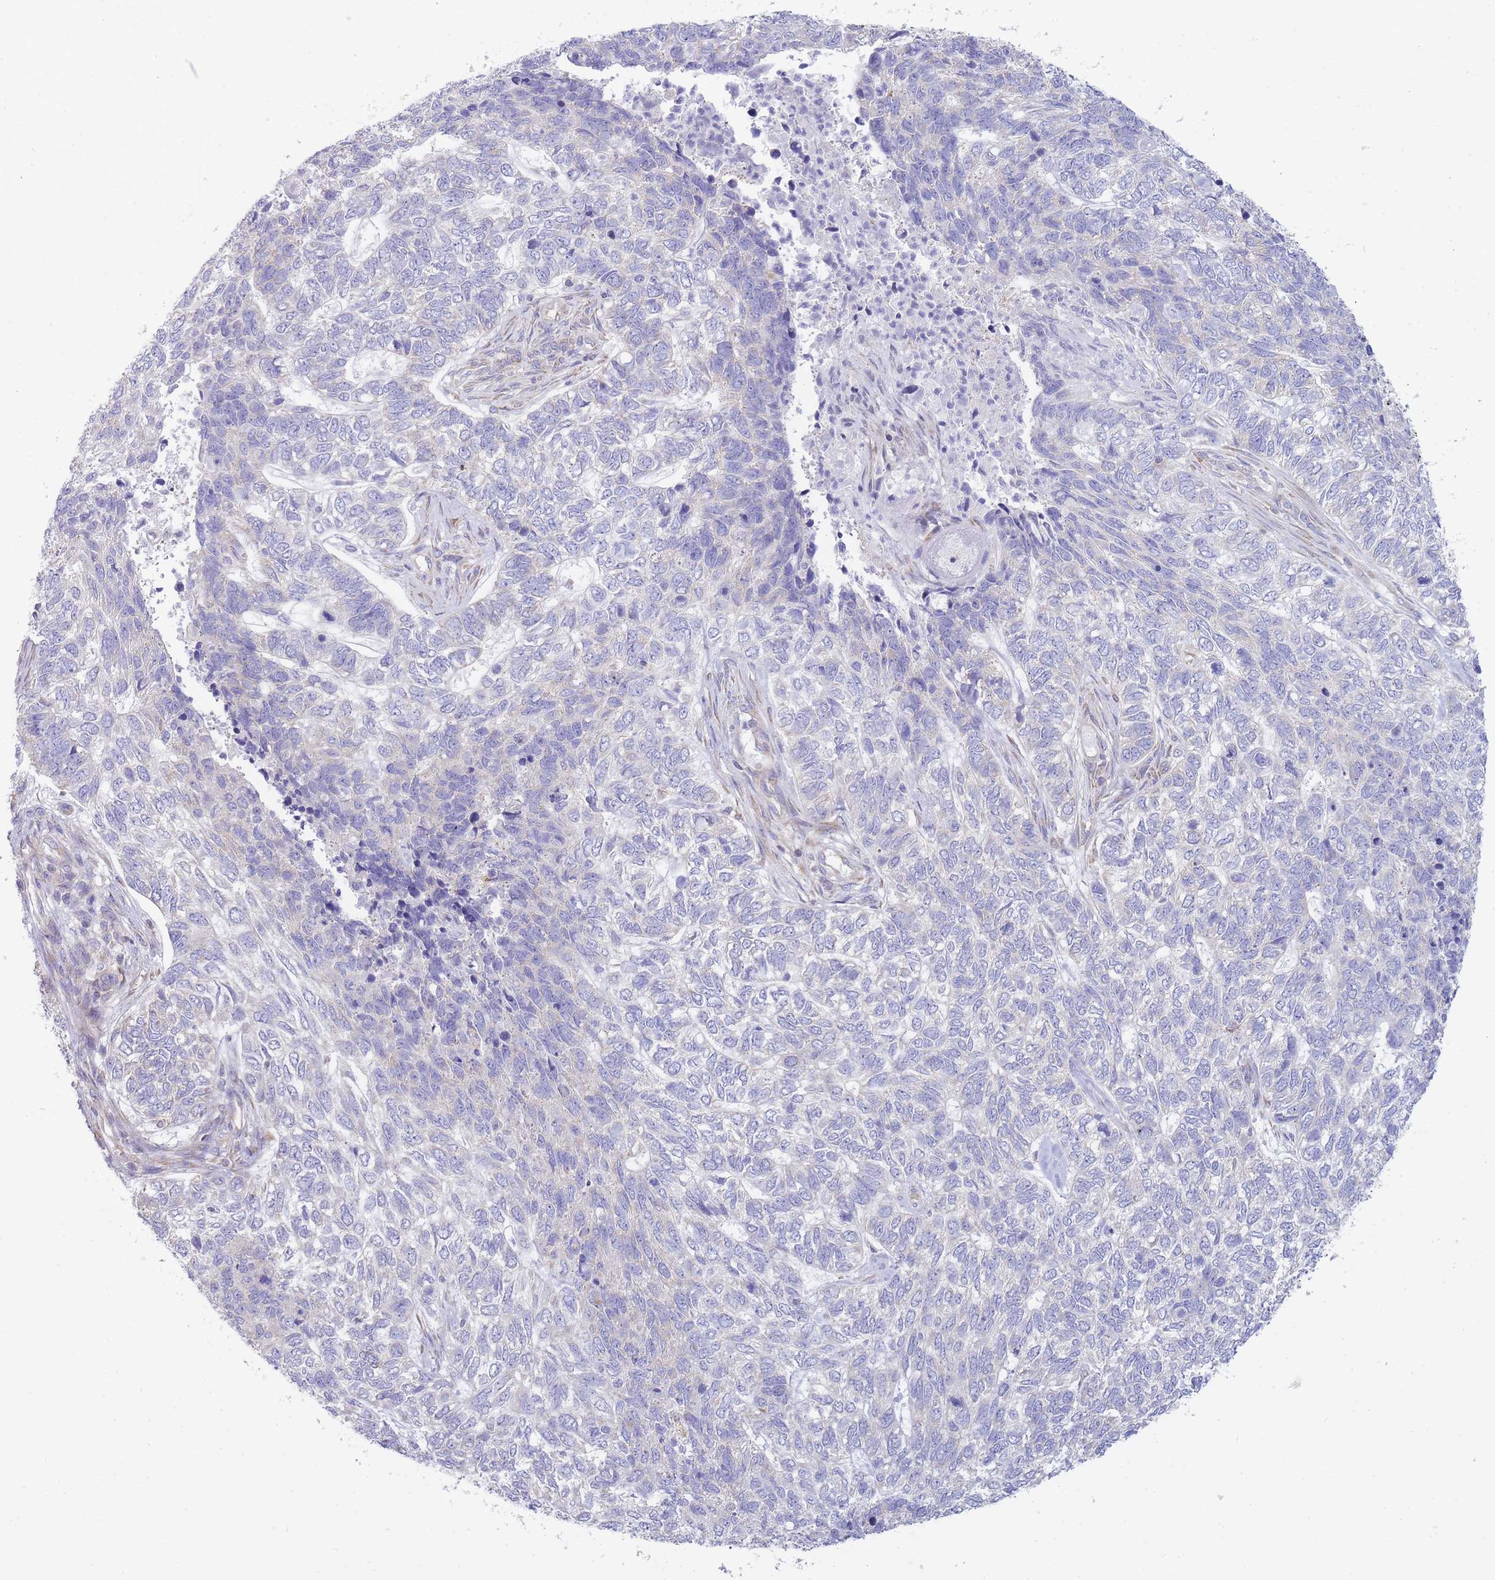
{"staining": {"intensity": "negative", "quantity": "none", "location": "none"}, "tissue": "skin cancer", "cell_type": "Tumor cells", "image_type": "cancer", "snomed": [{"axis": "morphology", "description": "Basal cell carcinoma"}, {"axis": "topography", "description": "Skin"}], "caption": "Immunohistochemistry of skin cancer reveals no positivity in tumor cells.", "gene": "SH2B2", "patient": {"sex": "female", "age": 65}}